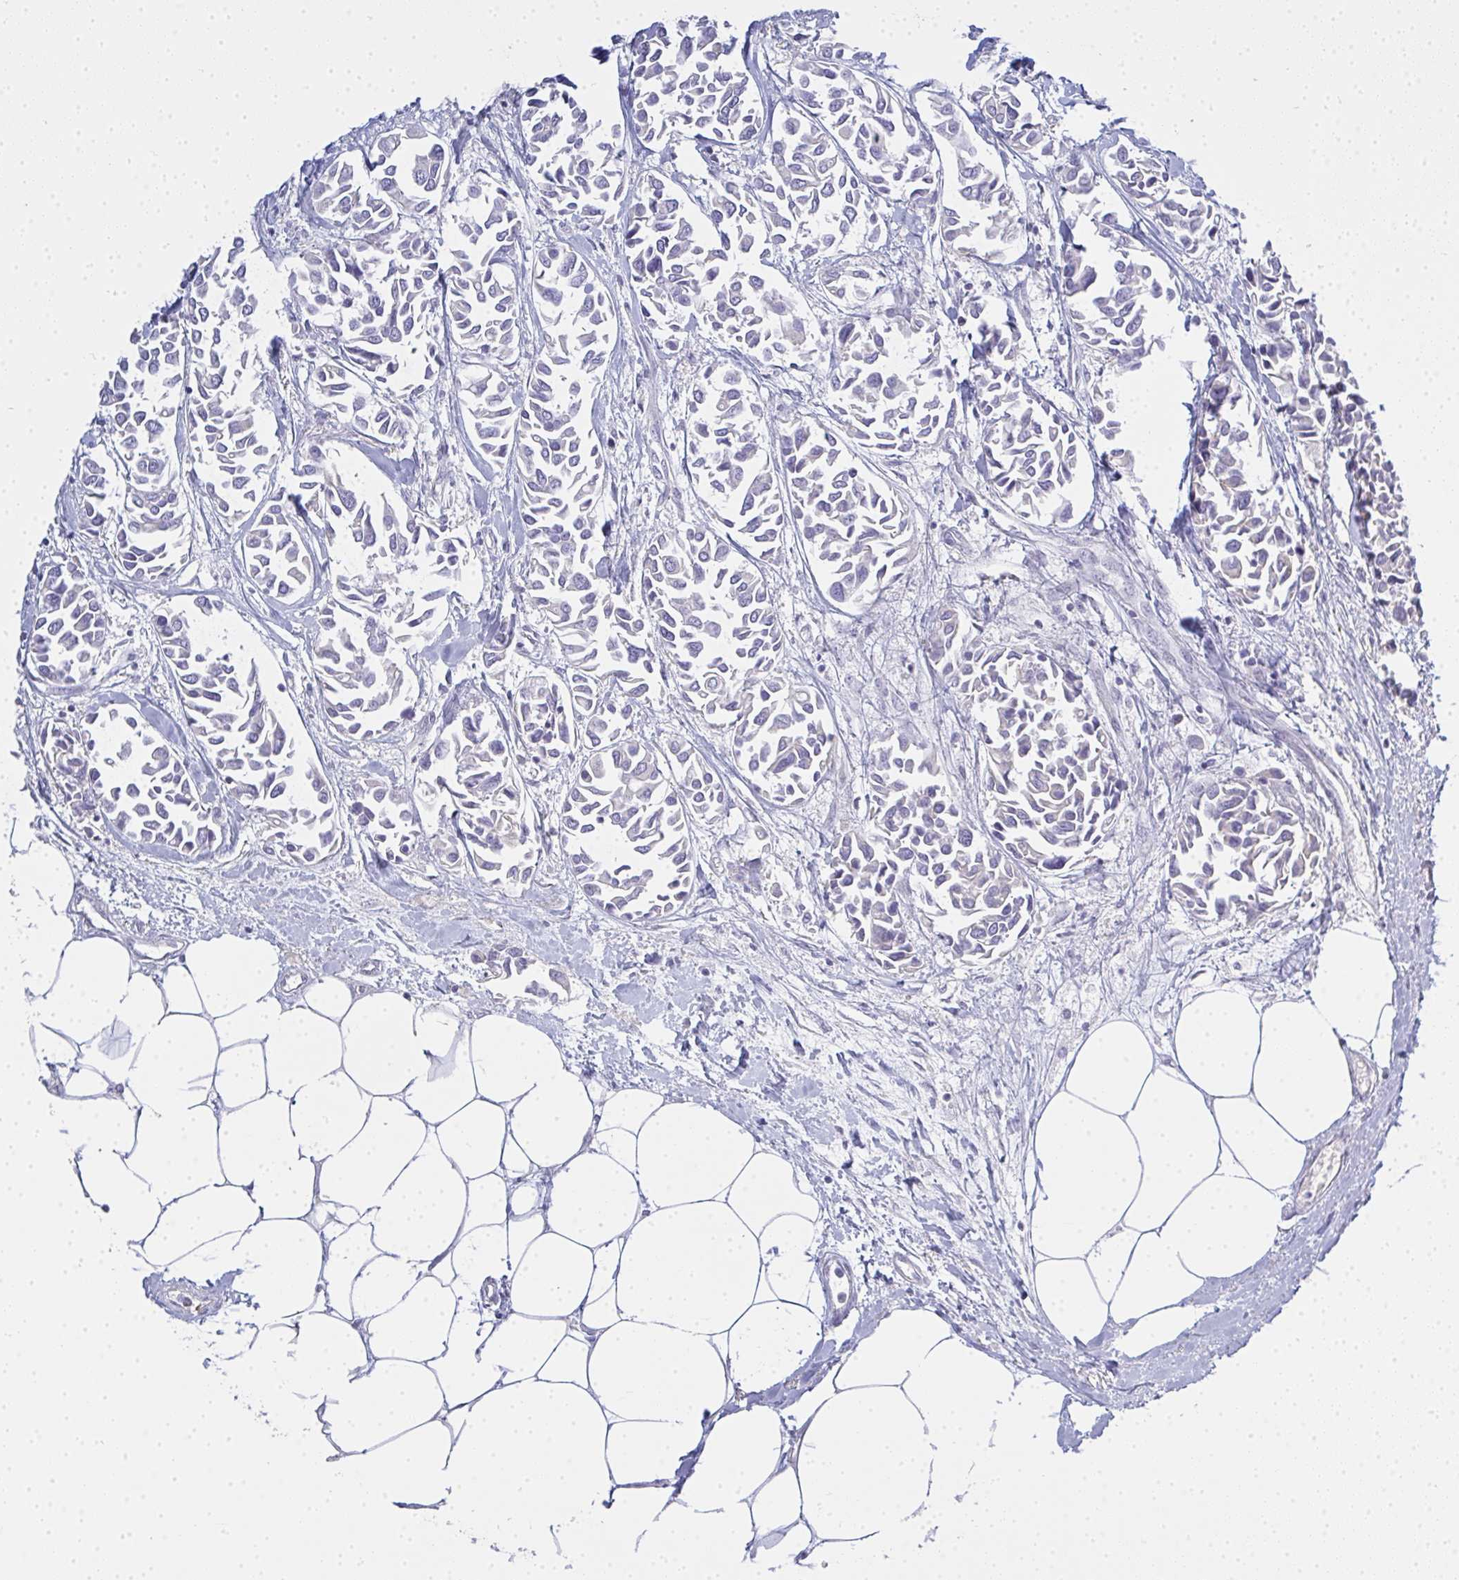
{"staining": {"intensity": "negative", "quantity": "none", "location": "none"}, "tissue": "breast cancer", "cell_type": "Tumor cells", "image_type": "cancer", "snomed": [{"axis": "morphology", "description": "Duct carcinoma"}, {"axis": "topography", "description": "Breast"}], "caption": "Immunohistochemistry of human breast cancer (invasive ductal carcinoma) shows no positivity in tumor cells.", "gene": "GSDMB", "patient": {"sex": "female", "age": 54}}